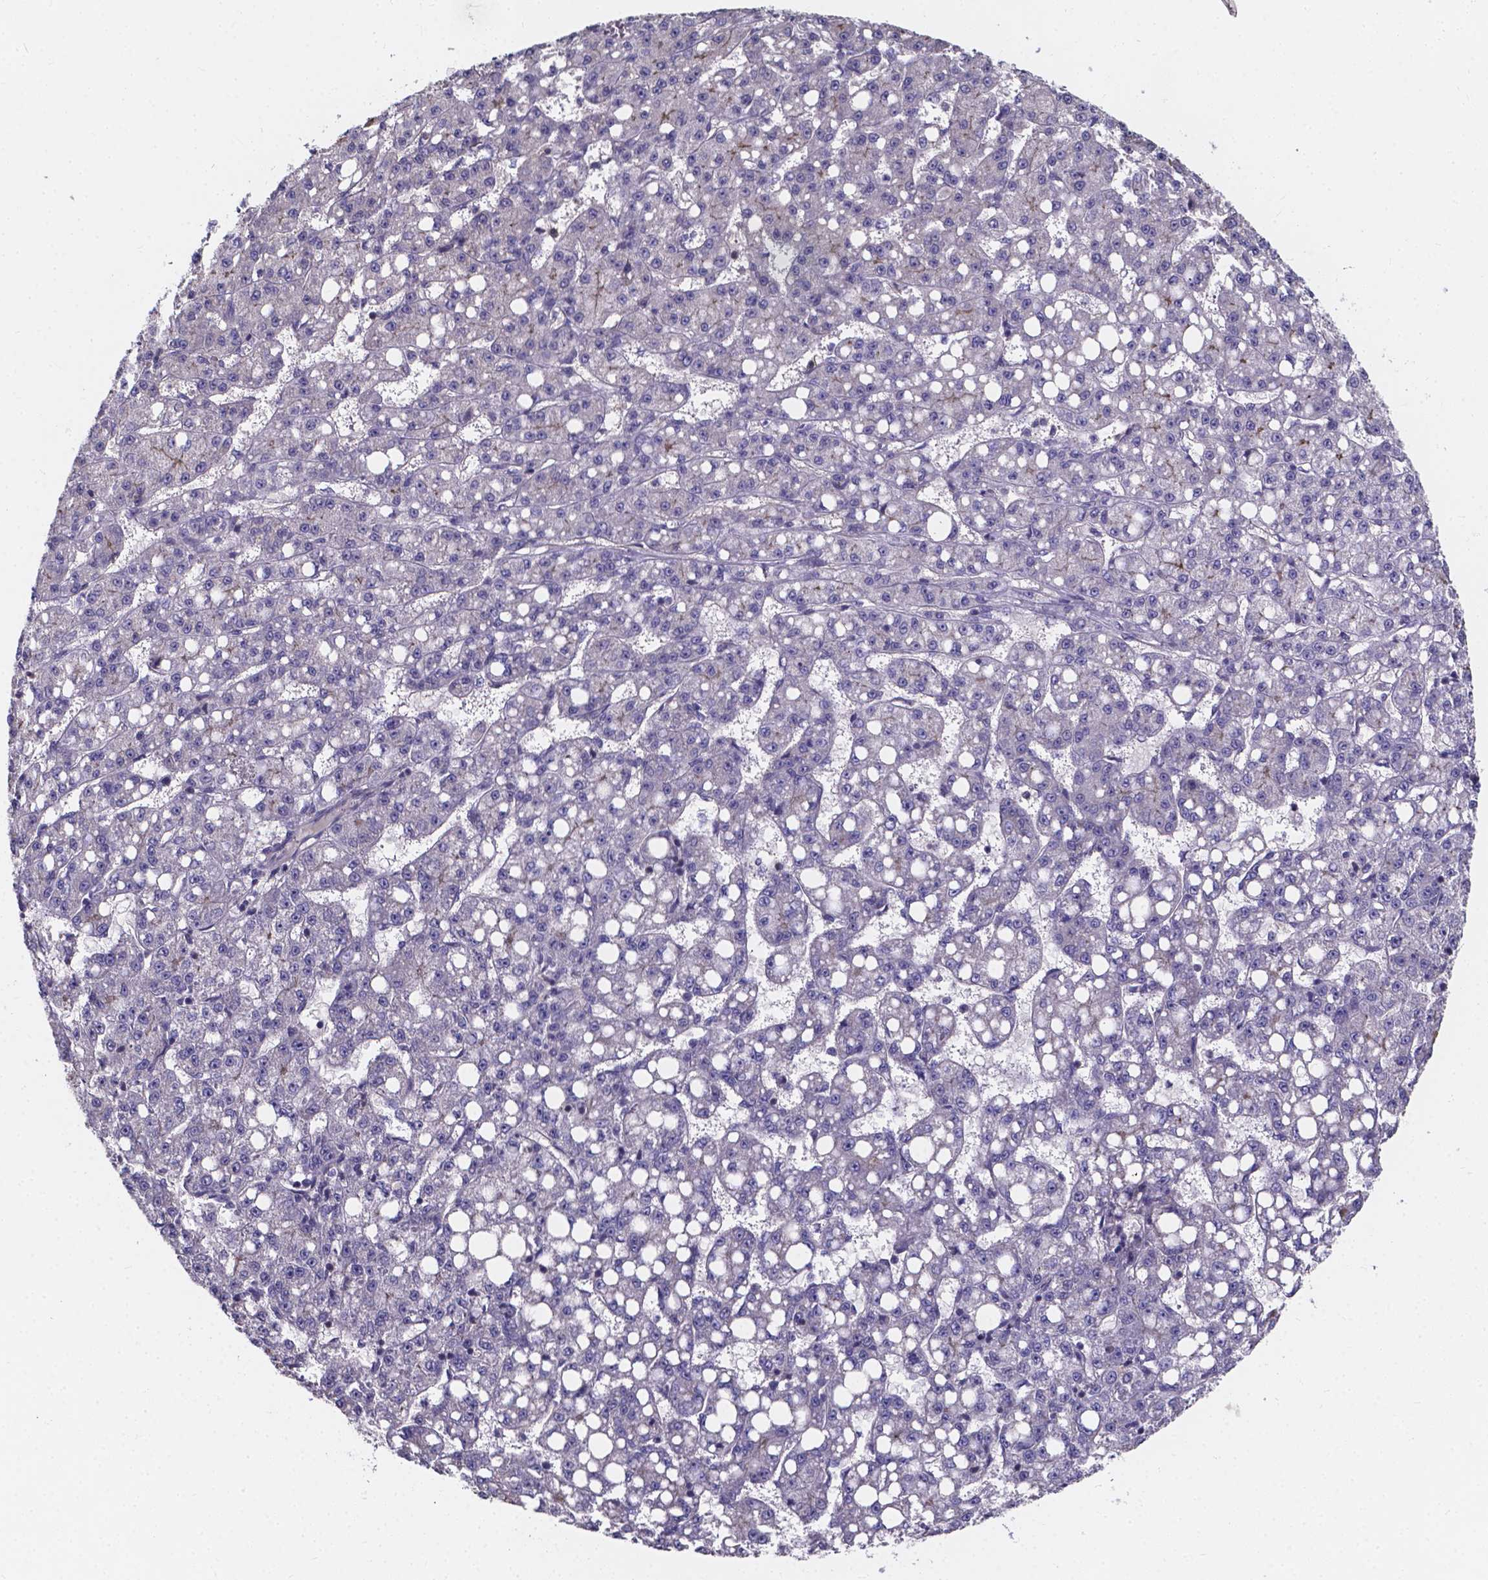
{"staining": {"intensity": "weak", "quantity": "<25%", "location": "cytoplasmic/membranous"}, "tissue": "liver cancer", "cell_type": "Tumor cells", "image_type": "cancer", "snomed": [{"axis": "morphology", "description": "Carcinoma, Hepatocellular, NOS"}, {"axis": "topography", "description": "Liver"}], "caption": "The immunohistochemistry photomicrograph has no significant positivity in tumor cells of liver hepatocellular carcinoma tissue. (Brightfield microscopy of DAB (3,3'-diaminobenzidine) IHC at high magnification).", "gene": "THEMIS", "patient": {"sex": "female", "age": 65}}